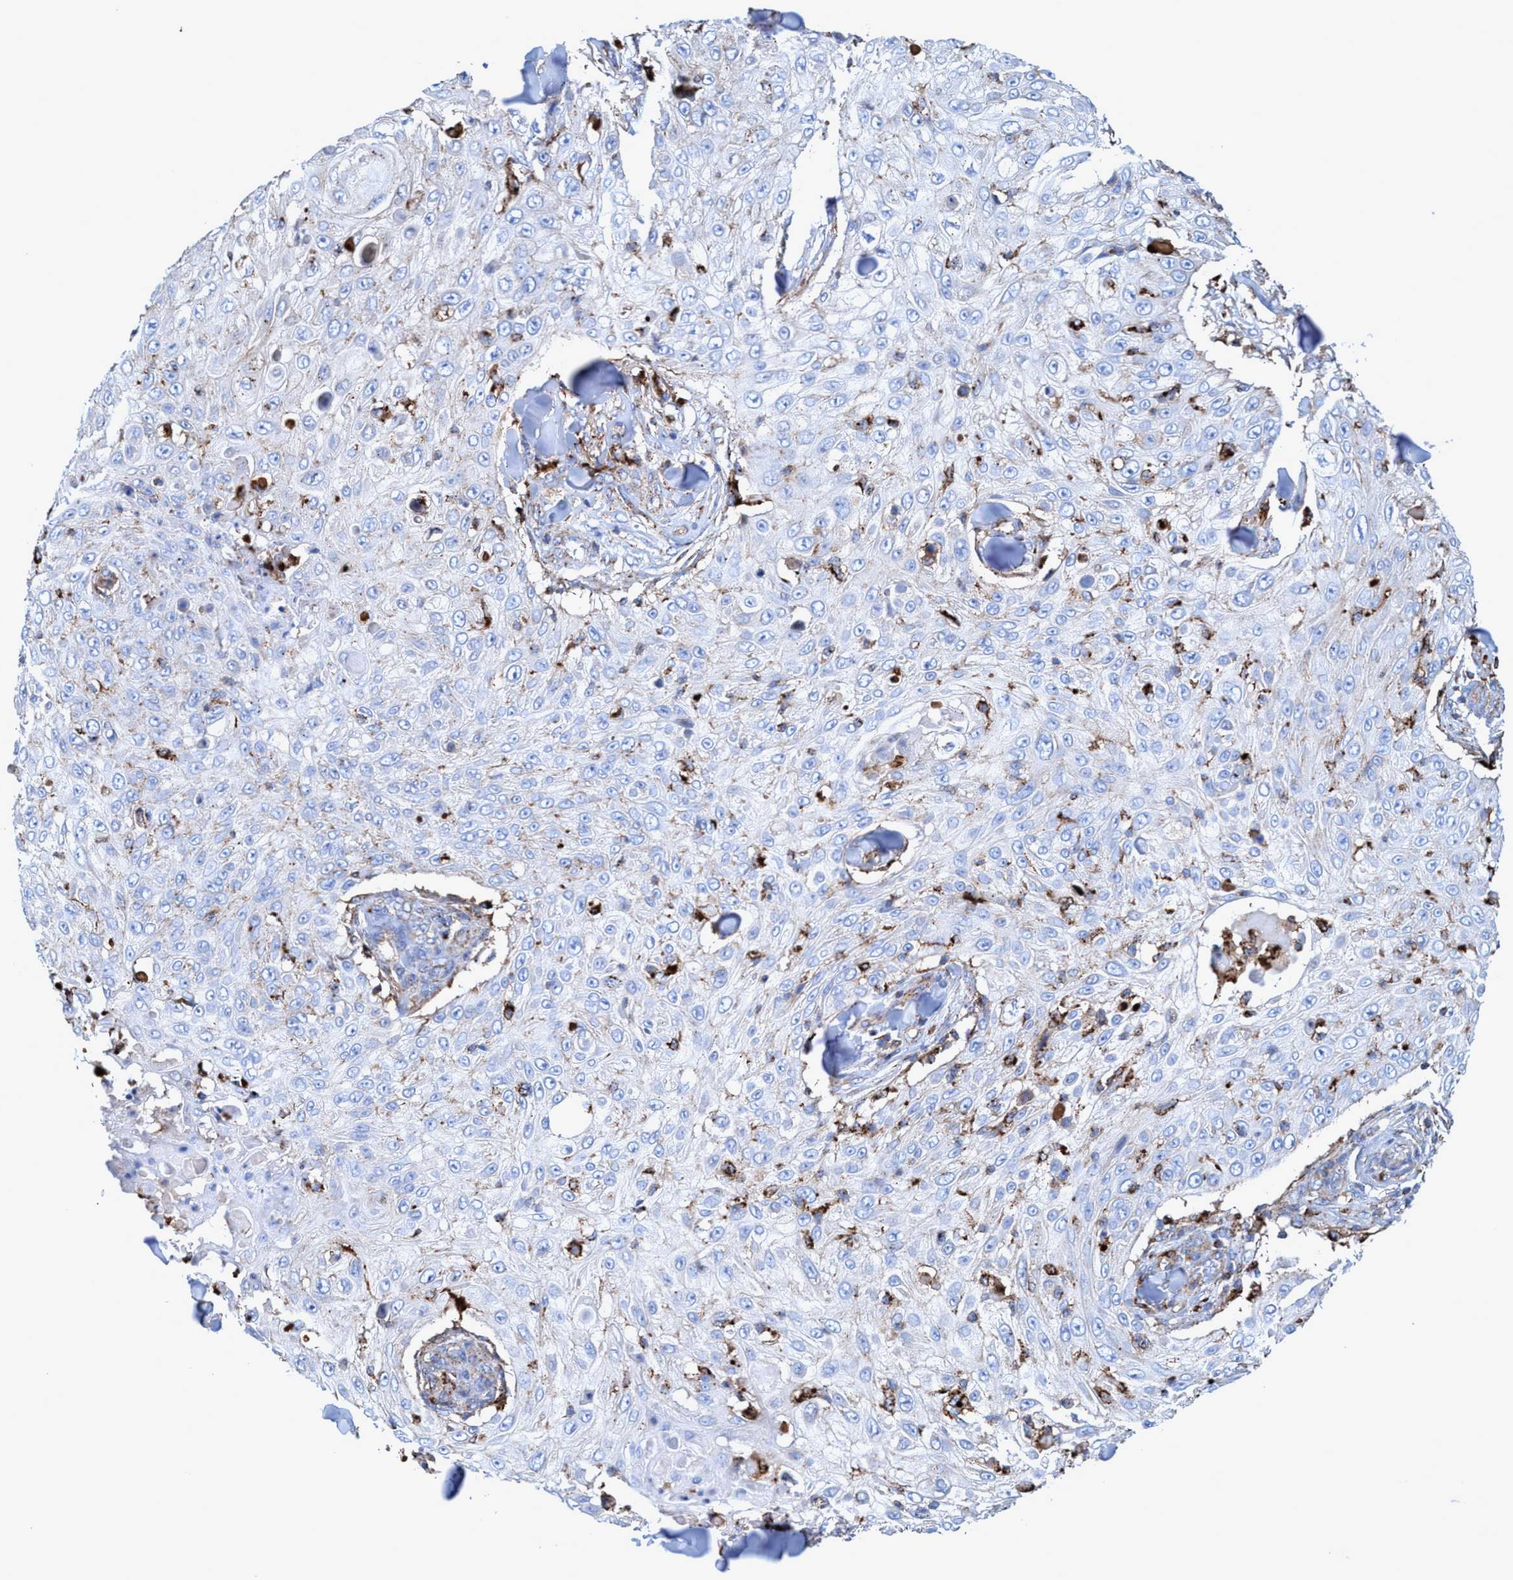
{"staining": {"intensity": "negative", "quantity": "none", "location": "none"}, "tissue": "skin cancer", "cell_type": "Tumor cells", "image_type": "cancer", "snomed": [{"axis": "morphology", "description": "Squamous cell carcinoma, NOS"}, {"axis": "topography", "description": "Skin"}], "caption": "DAB (3,3'-diaminobenzidine) immunohistochemical staining of human squamous cell carcinoma (skin) displays no significant positivity in tumor cells.", "gene": "TRIM65", "patient": {"sex": "male", "age": 86}}